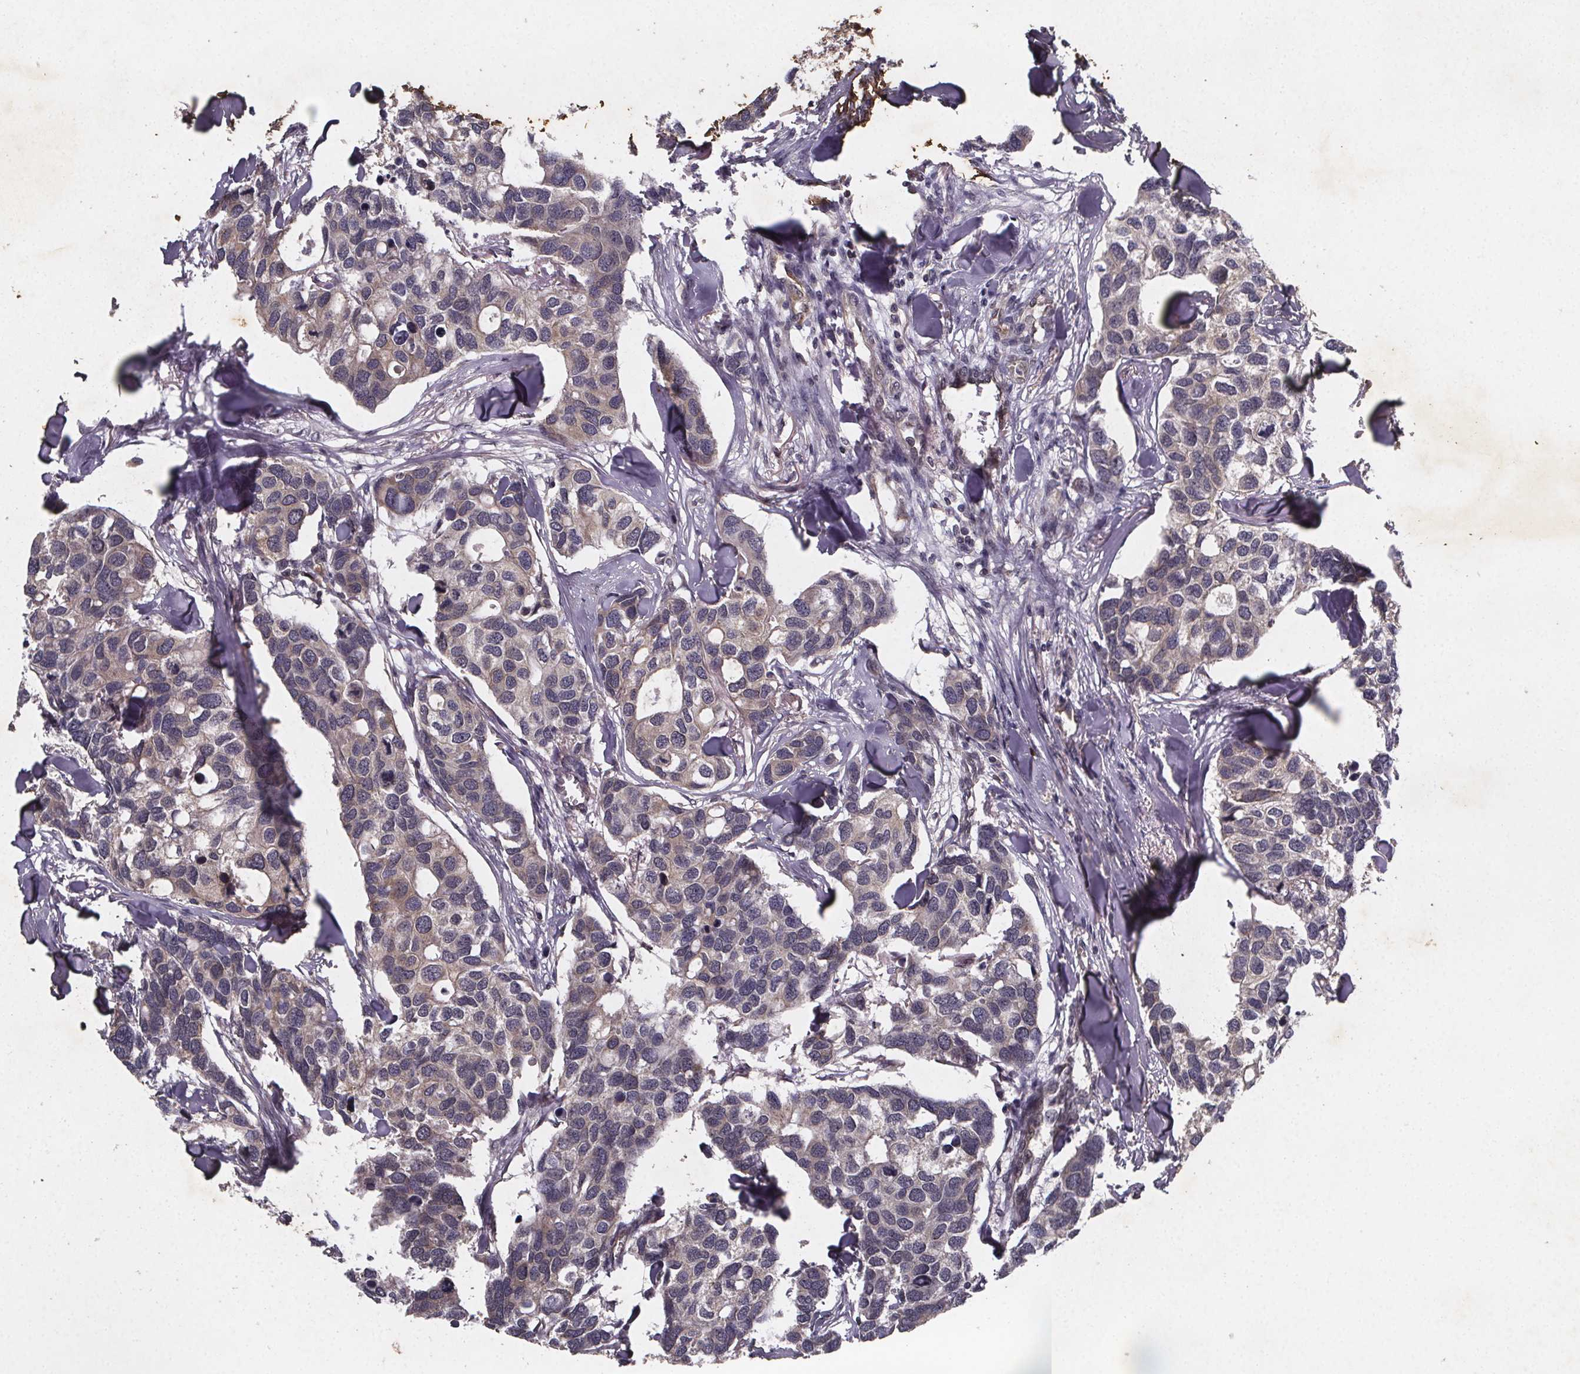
{"staining": {"intensity": "negative", "quantity": "none", "location": "none"}, "tissue": "breast cancer", "cell_type": "Tumor cells", "image_type": "cancer", "snomed": [{"axis": "morphology", "description": "Duct carcinoma"}, {"axis": "topography", "description": "Breast"}], "caption": "A micrograph of human breast cancer is negative for staining in tumor cells.", "gene": "PIERCE2", "patient": {"sex": "female", "age": 83}}